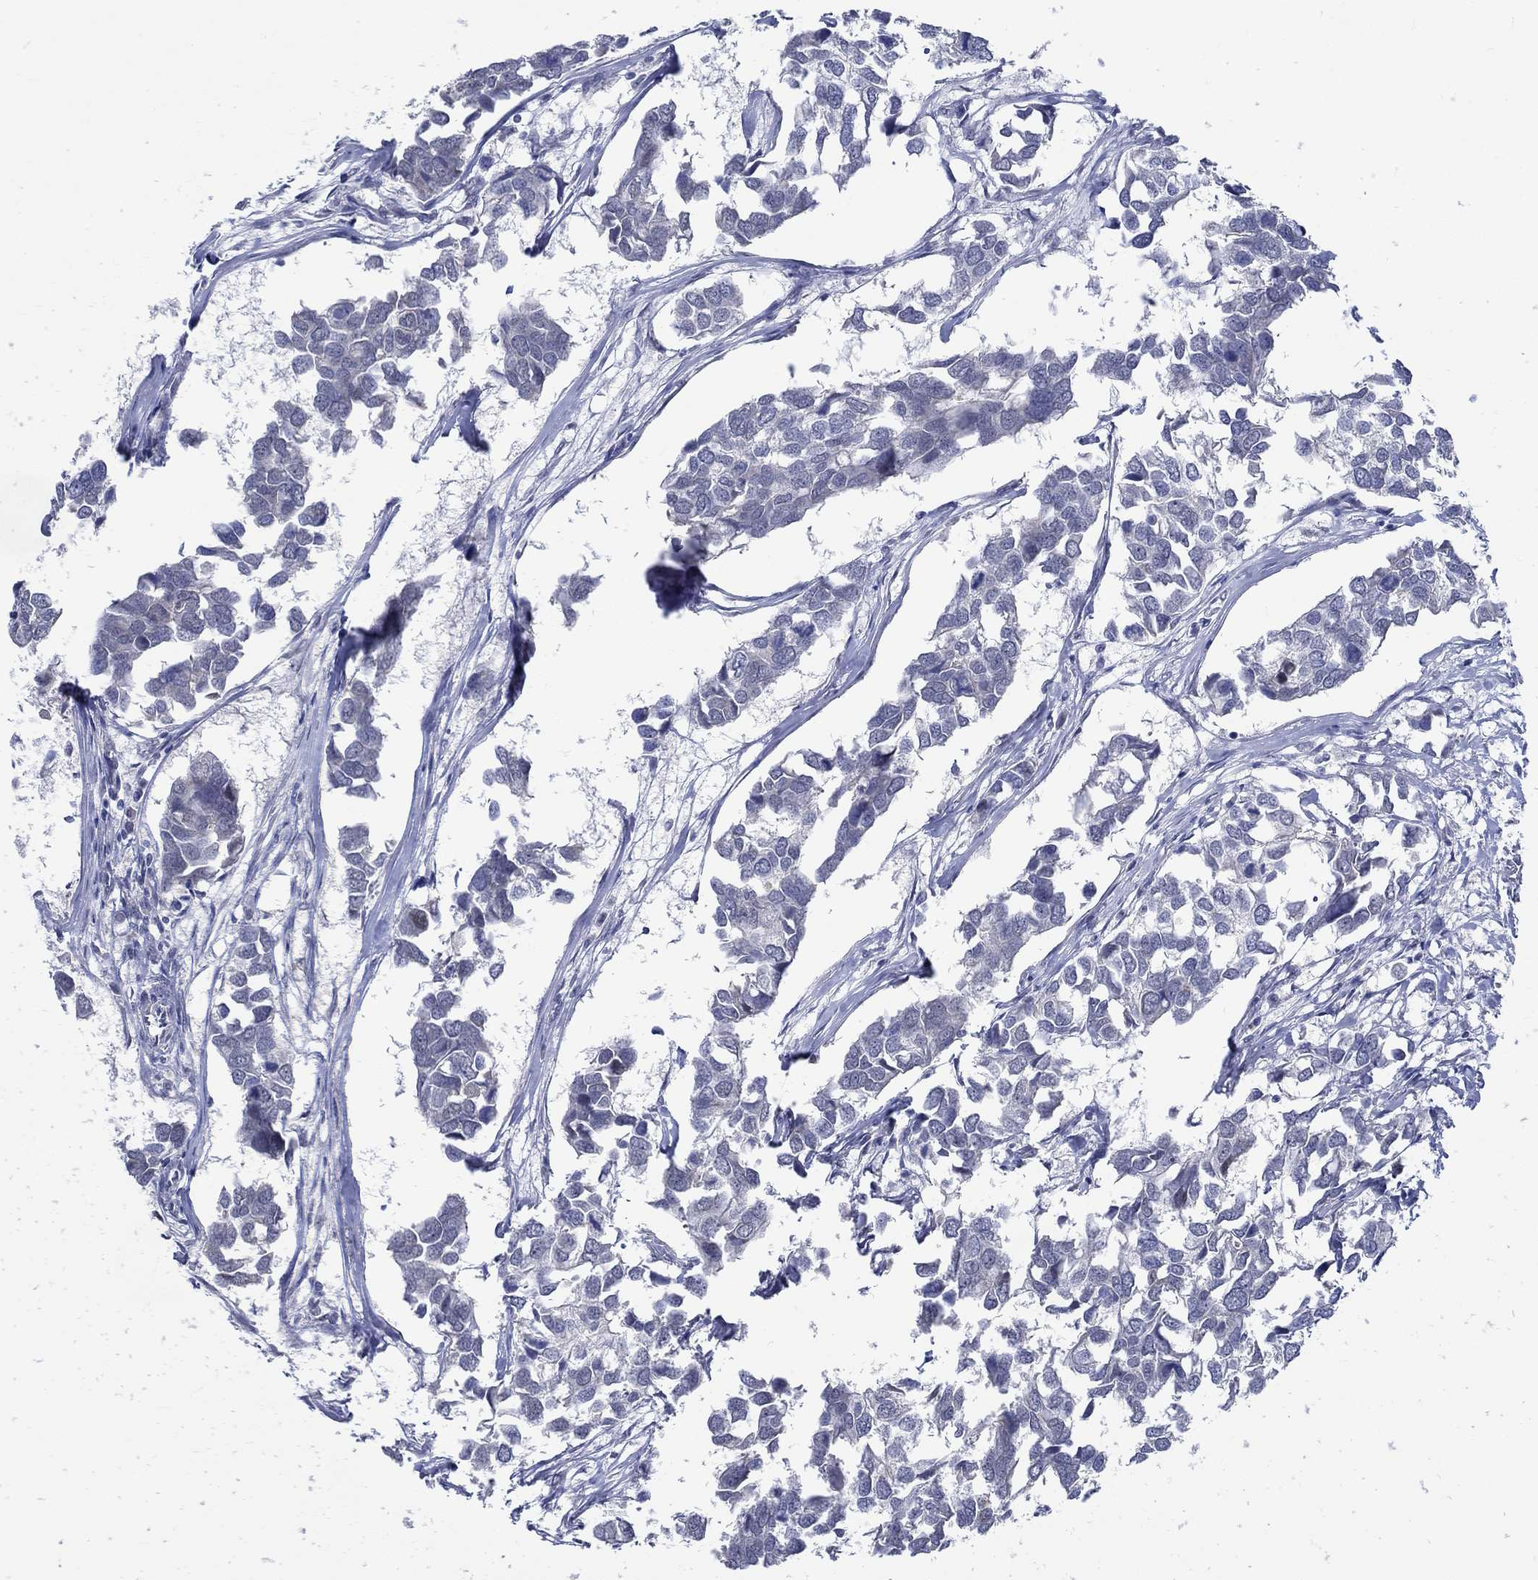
{"staining": {"intensity": "negative", "quantity": "none", "location": "none"}, "tissue": "breast cancer", "cell_type": "Tumor cells", "image_type": "cancer", "snomed": [{"axis": "morphology", "description": "Duct carcinoma"}, {"axis": "topography", "description": "Breast"}], "caption": "Immunohistochemistry (IHC) photomicrograph of neoplastic tissue: breast cancer stained with DAB (3,3'-diaminobenzidine) exhibits no significant protein positivity in tumor cells.", "gene": "WASF1", "patient": {"sex": "female", "age": 83}}